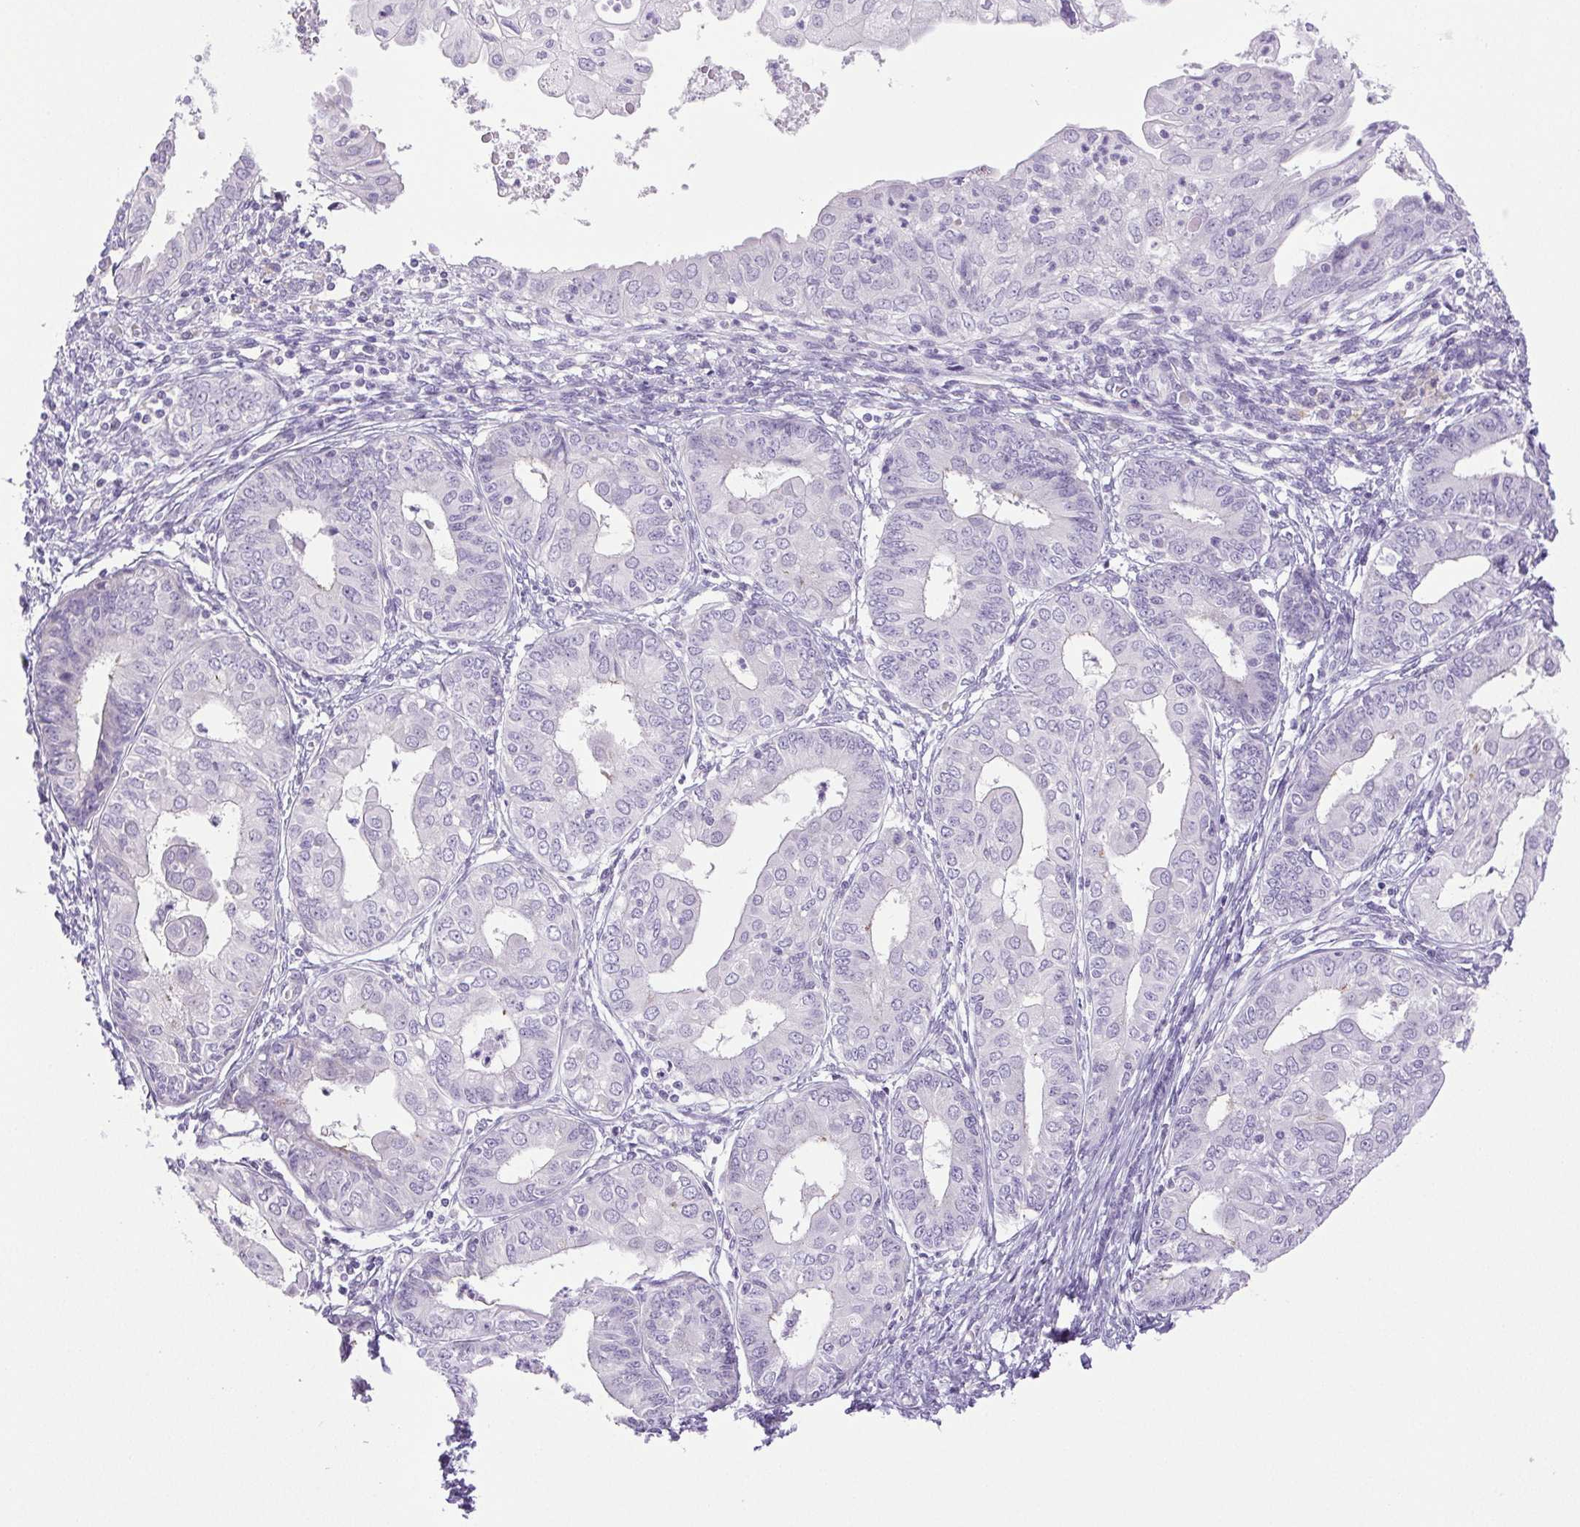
{"staining": {"intensity": "negative", "quantity": "none", "location": "none"}, "tissue": "endometrial cancer", "cell_type": "Tumor cells", "image_type": "cancer", "snomed": [{"axis": "morphology", "description": "Adenocarcinoma, NOS"}, {"axis": "topography", "description": "Endometrium"}], "caption": "The image exhibits no staining of tumor cells in endometrial cancer (adenocarcinoma). Brightfield microscopy of immunohistochemistry stained with DAB (3,3'-diaminobenzidine) (brown) and hematoxylin (blue), captured at high magnification.", "gene": "PAPPA2", "patient": {"sex": "female", "age": 68}}